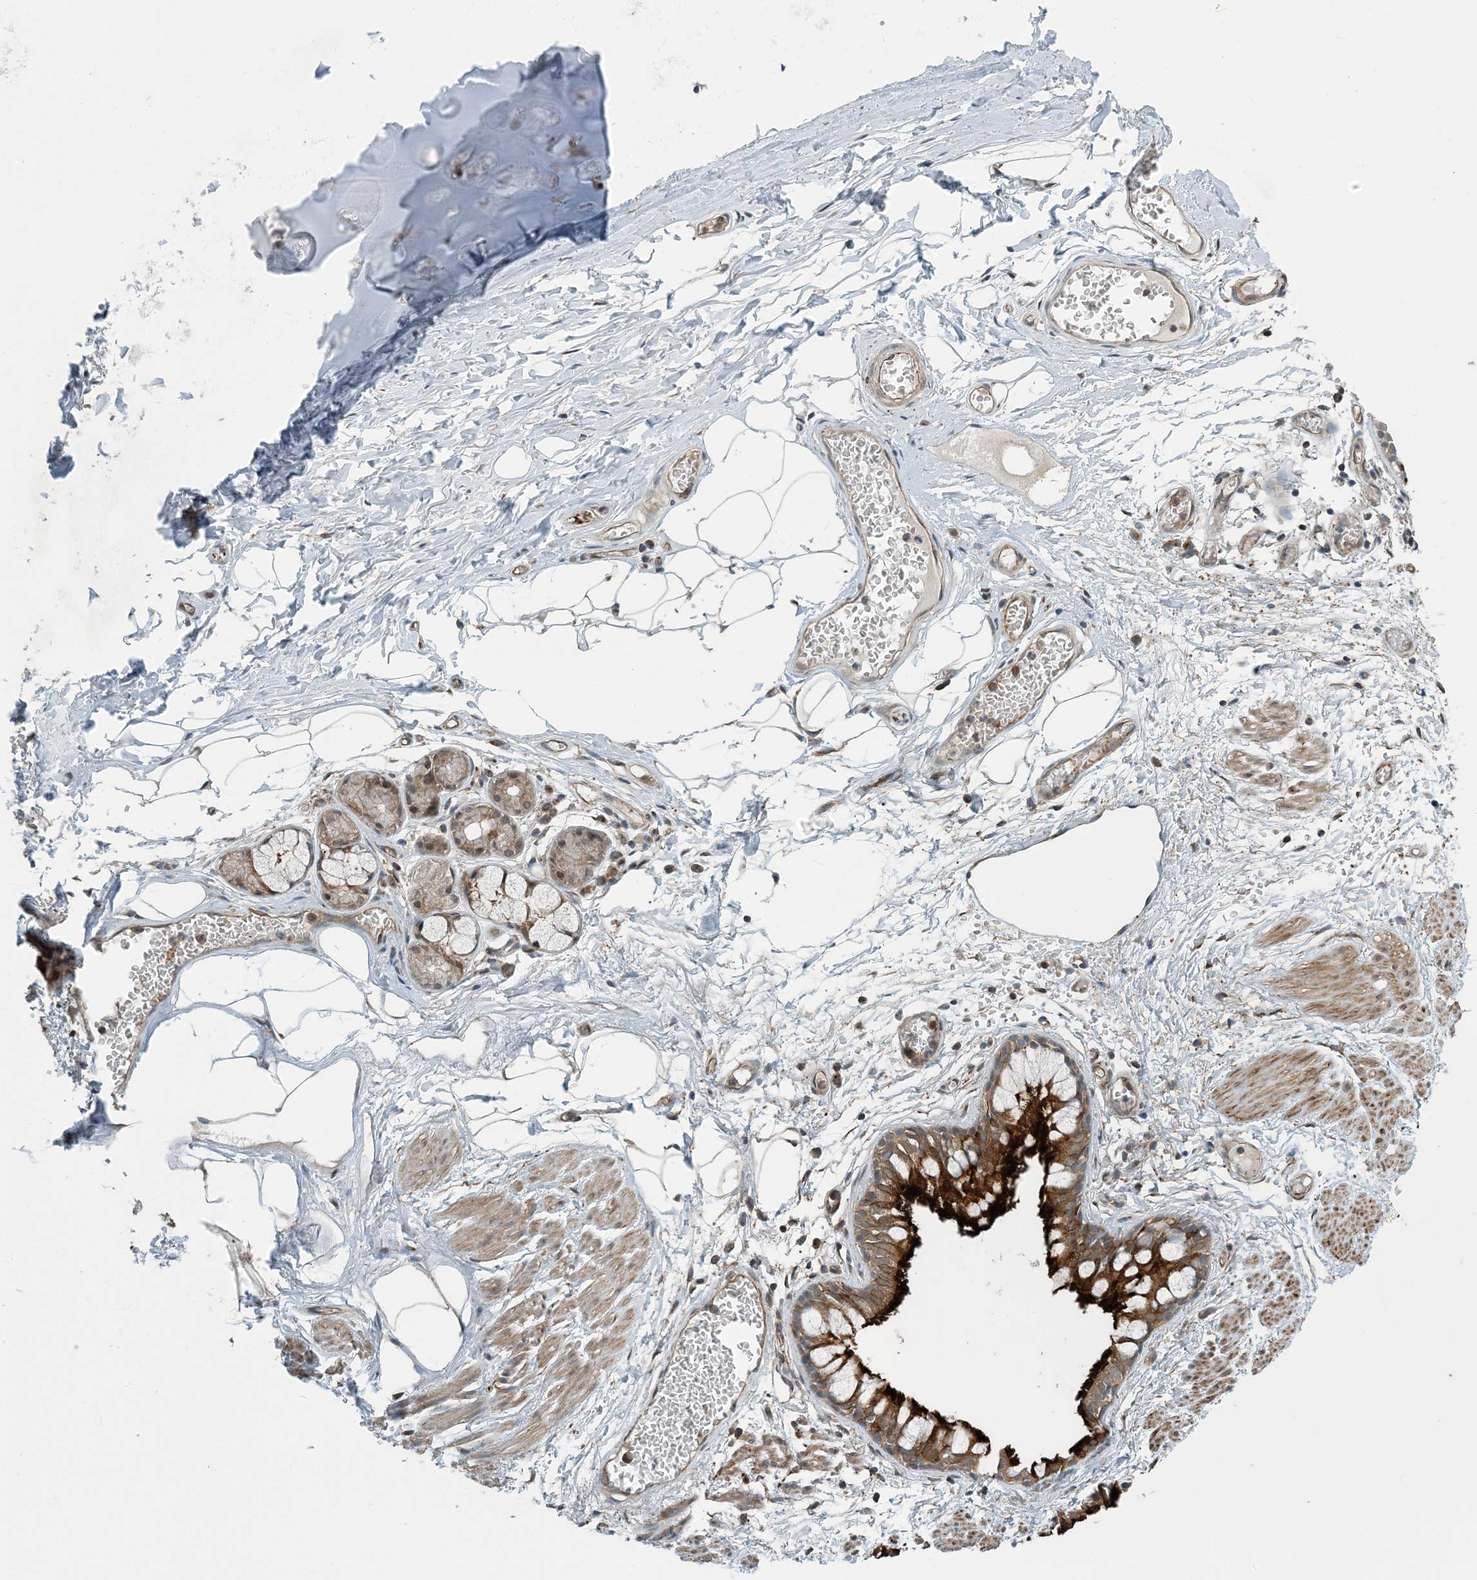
{"staining": {"intensity": "strong", "quantity": ">75%", "location": "cytoplasmic/membranous"}, "tissue": "bronchus", "cell_type": "Respiratory epithelial cells", "image_type": "normal", "snomed": [{"axis": "morphology", "description": "Normal tissue, NOS"}, {"axis": "topography", "description": "Bronchus"}, {"axis": "topography", "description": "Lung"}], "caption": "This image reveals IHC staining of normal bronchus, with high strong cytoplasmic/membranous expression in about >75% of respiratory epithelial cells.", "gene": "ZBTB3", "patient": {"sex": "male", "age": 56}}